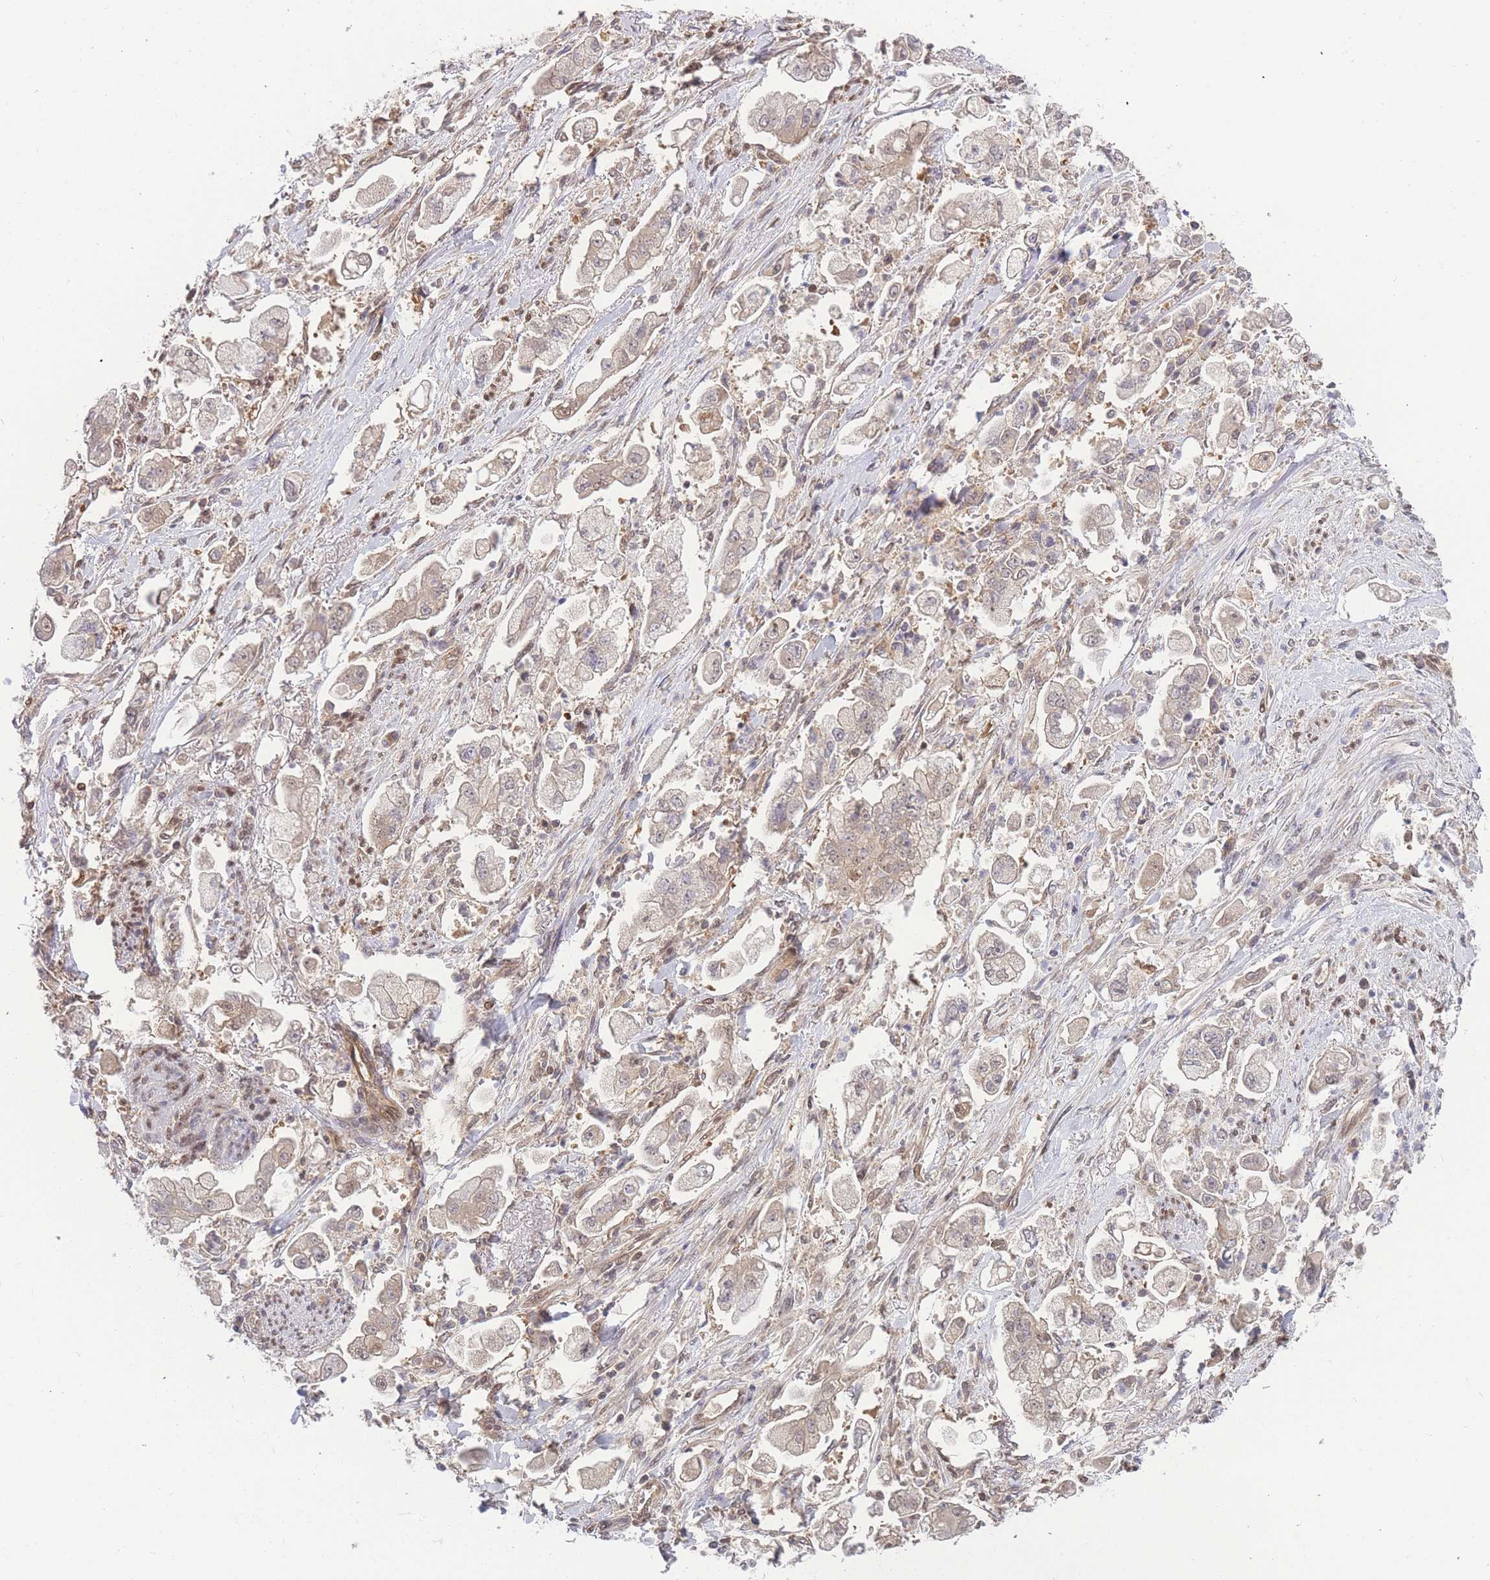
{"staining": {"intensity": "weak", "quantity": "25%-75%", "location": "cytoplasmic/membranous"}, "tissue": "stomach cancer", "cell_type": "Tumor cells", "image_type": "cancer", "snomed": [{"axis": "morphology", "description": "Adenocarcinoma, NOS"}, {"axis": "topography", "description": "Stomach"}], "caption": "IHC of stomach cancer (adenocarcinoma) exhibits low levels of weak cytoplasmic/membranous positivity in approximately 25%-75% of tumor cells.", "gene": "KIAA1191", "patient": {"sex": "male", "age": 62}}